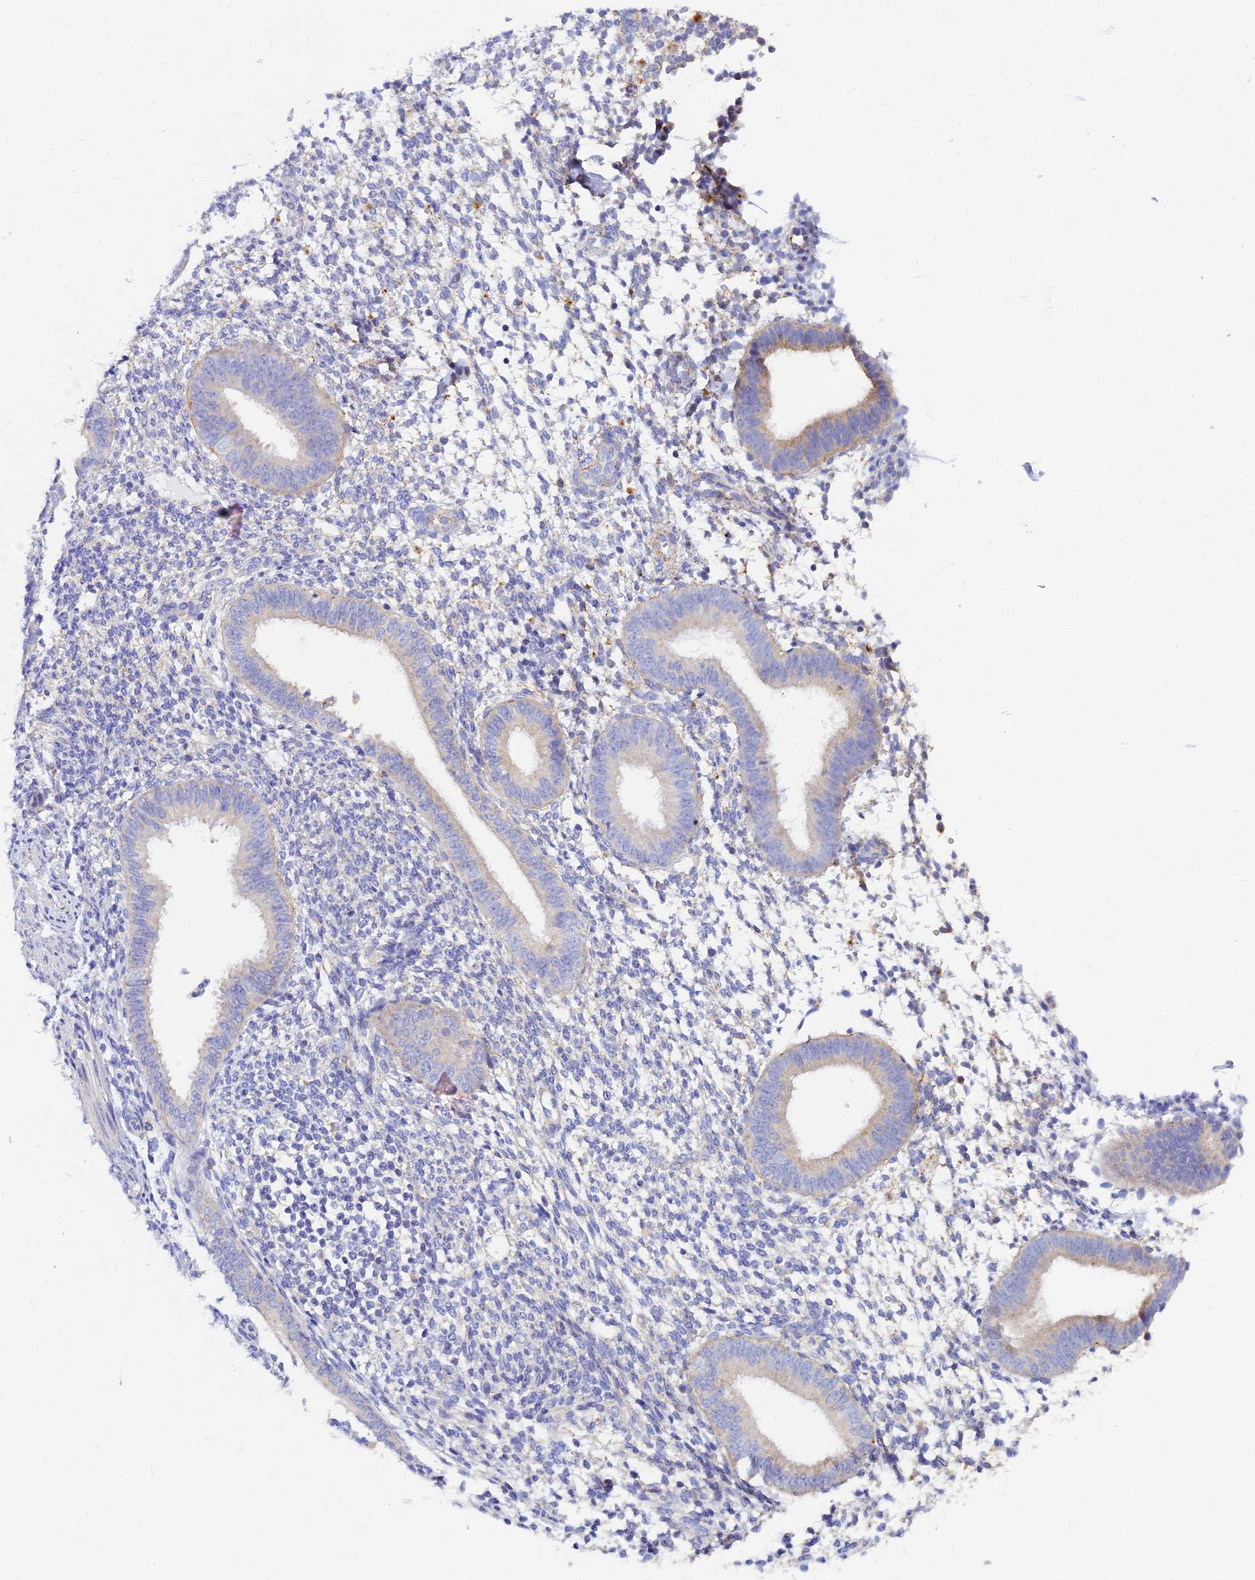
{"staining": {"intensity": "negative", "quantity": "none", "location": "none"}, "tissue": "endometrium", "cell_type": "Cells in endometrial stroma", "image_type": "normal", "snomed": [{"axis": "morphology", "description": "Normal tissue, NOS"}, {"axis": "topography", "description": "Uterus"}, {"axis": "topography", "description": "Endometrium"}], "caption": "Immunohistochemistry of benign human endometrium exhibits no staining in cells in endometrial stroma. Brightfield microscopy of IHC stained with DAB (brown) and hematoxylin (blue), captured at high magnification.", "gene": "ARL8A", "patient": {"sex": "female", "age": 48}}